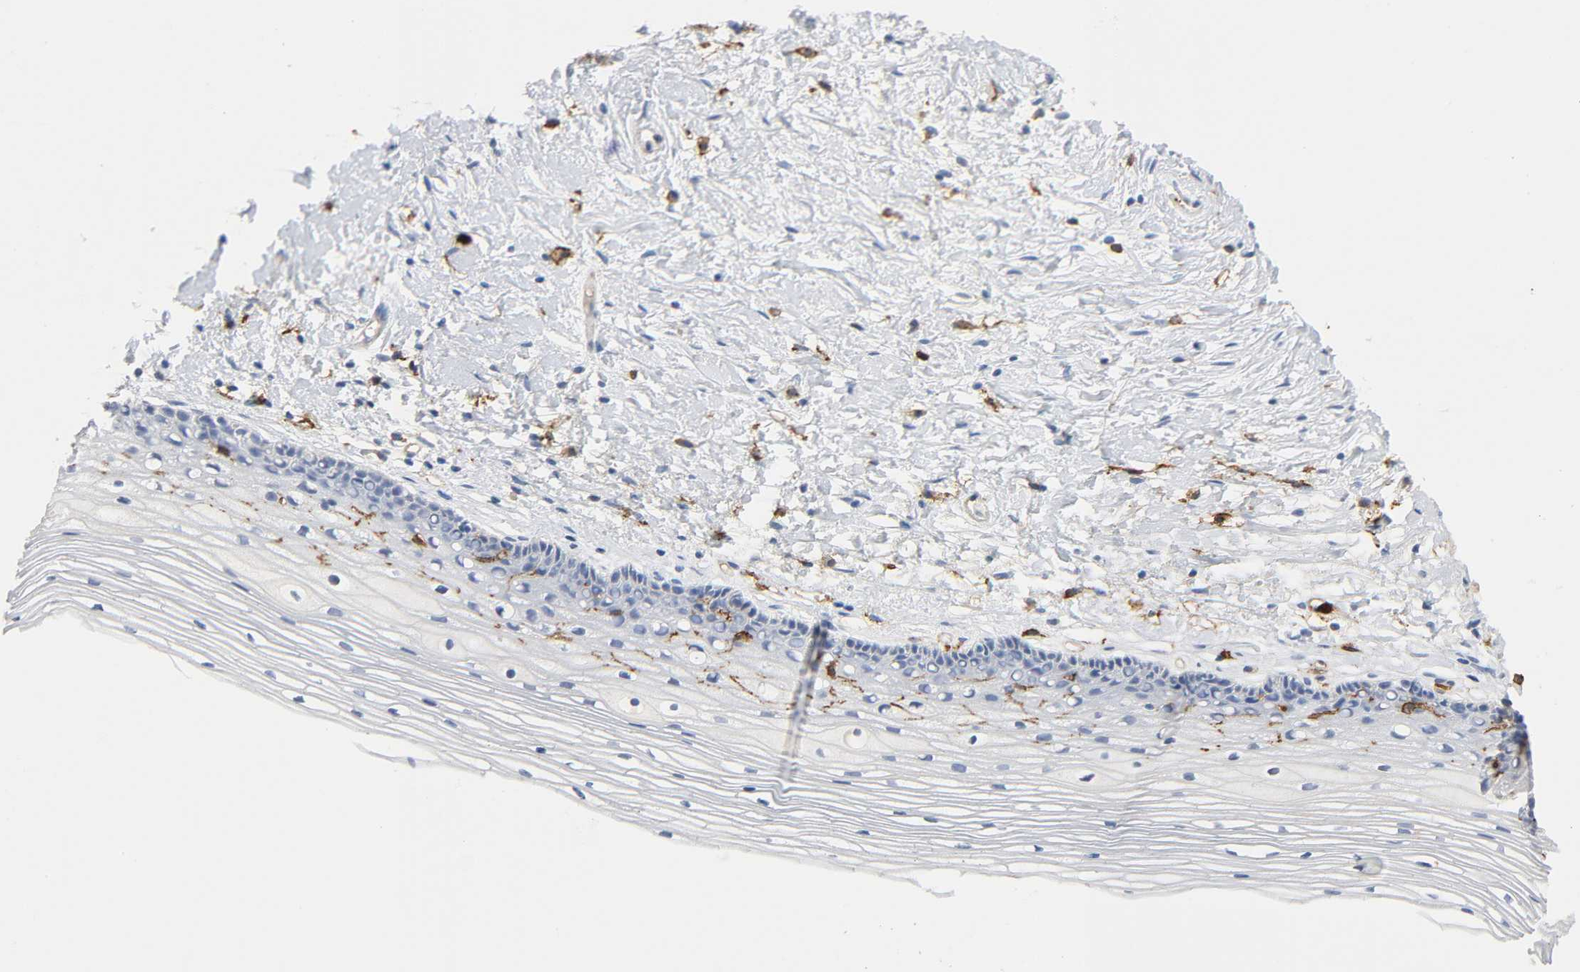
{"staining": {"intensity": "weak", "quantity": ">75%", "location": "cytoplasmic/membranous"}, "tissue": "cervix", "cell_type": "Glandular cells", "image_type": "normal", "snomed": [{"axis": "morphology", "description": "Normal tissue, NOS"}, {"axis": "topography", "description": "Cervix"}], "caption": "This image shows immunohistochemistry staining of unremarkable cervix, with low weak cytoplasmic/membranous staining in approximately >75% of glandular cells.", "gene": "LYN", "patient": {"sex": "female", "age": 77}}